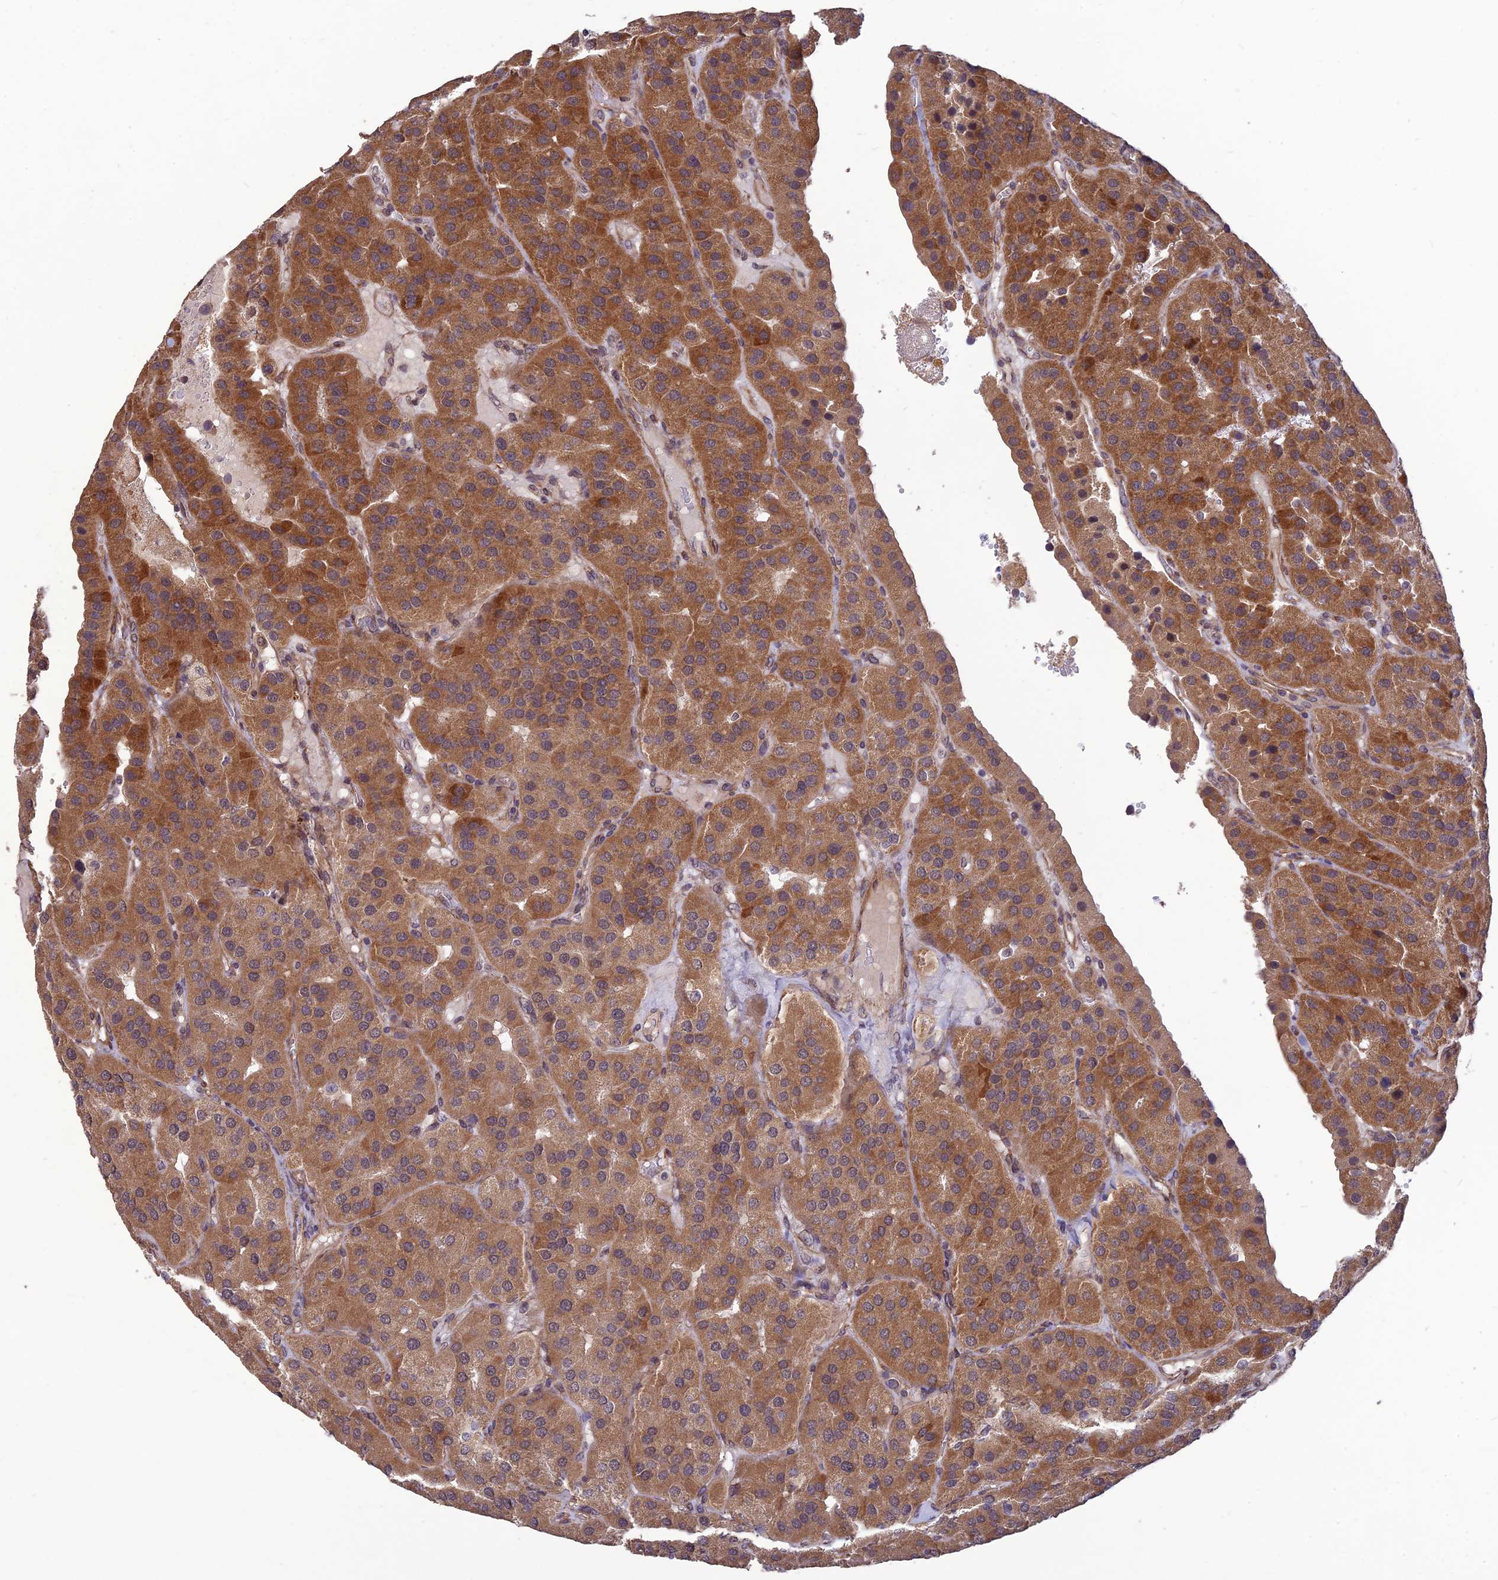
{"staining": {"intensity": "strong", "quantity": ">75%", "location": "cytoplasmic/membranous"}, "tissue": "parathyroid gland", "cell_type": "Glandular cells", "image_type": "normal", "snomed": [{"axis": "morphology", "description": "Normal tissue, NOS"}, {"axis": "morphology", "description": "Adenoma, NOS"}, {"axis": "topography", "description": "Parathyroid gland"}], "caption": "Immunohistochemical staining of unremarkable parathyroid gland displays strong cytoplasmic/membranous protein positivity in approximately >75% of glandular cells.", "gene": "PAGR1", "patient": {"sex": "female", "age": 86}}